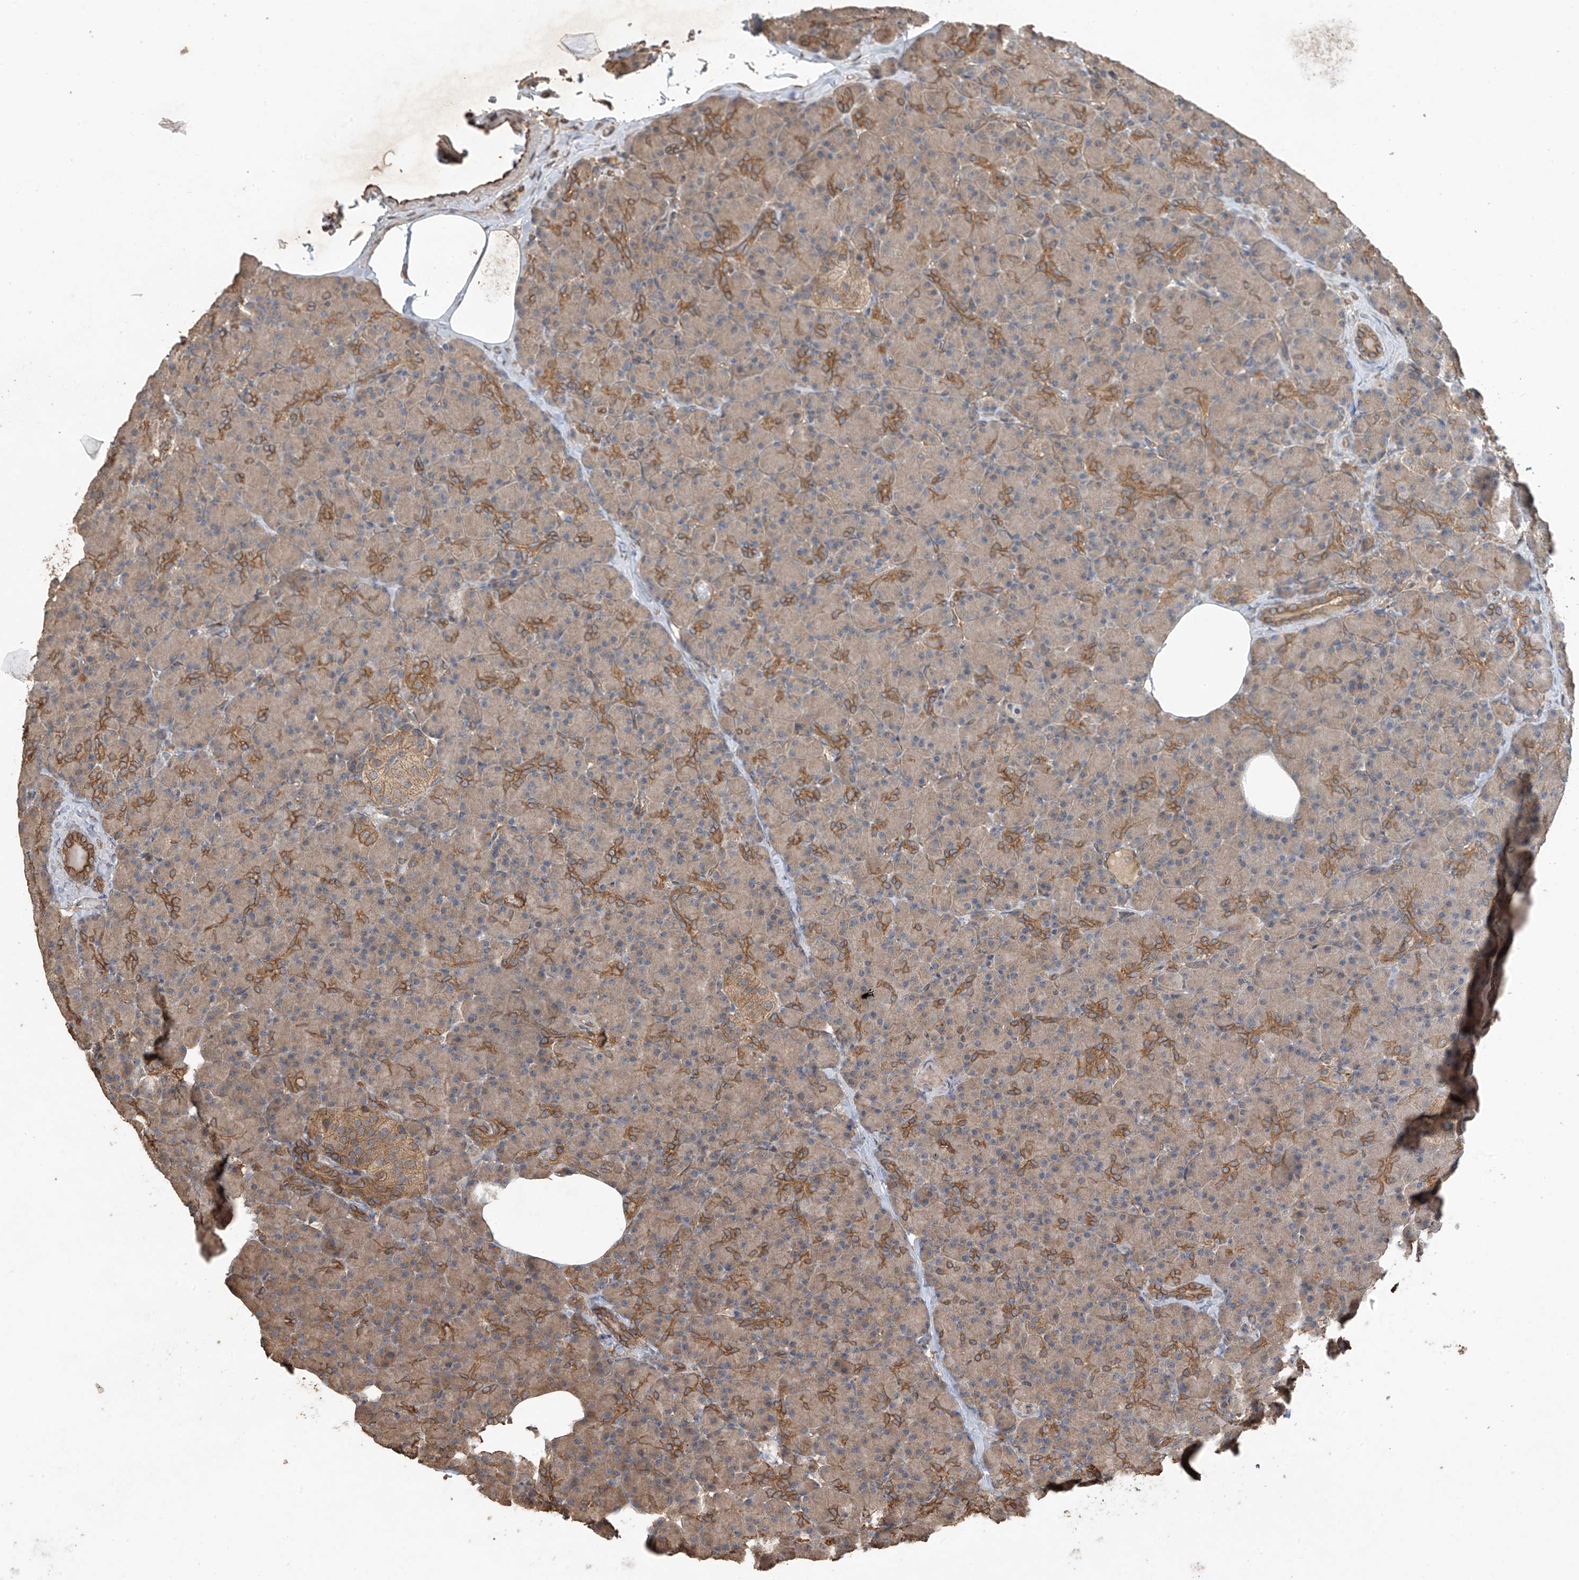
{"staining": {"intensity": "moderate", "quantity": "25%-75%", "location": "cytoplasmic/membranous"}, "tissue": "pancreas", "cell_type": "Exocrine glandular cells", "image_type": "normal", "snomed": [{"axis": "morphology", "description": "Normal tissue, NOS"}, {"axis": "topography", "description": "Pancreas"}], "caption": "Exocrine glandular cells display moderate cytoplasmic/membranous staining in approximately 25%-75% of cells in unremarkable pancreas. (IHC, brightfield microscopy, high magnification).", "gene": "AGBL5", "patient": {"sex": "female", "age": 43}}